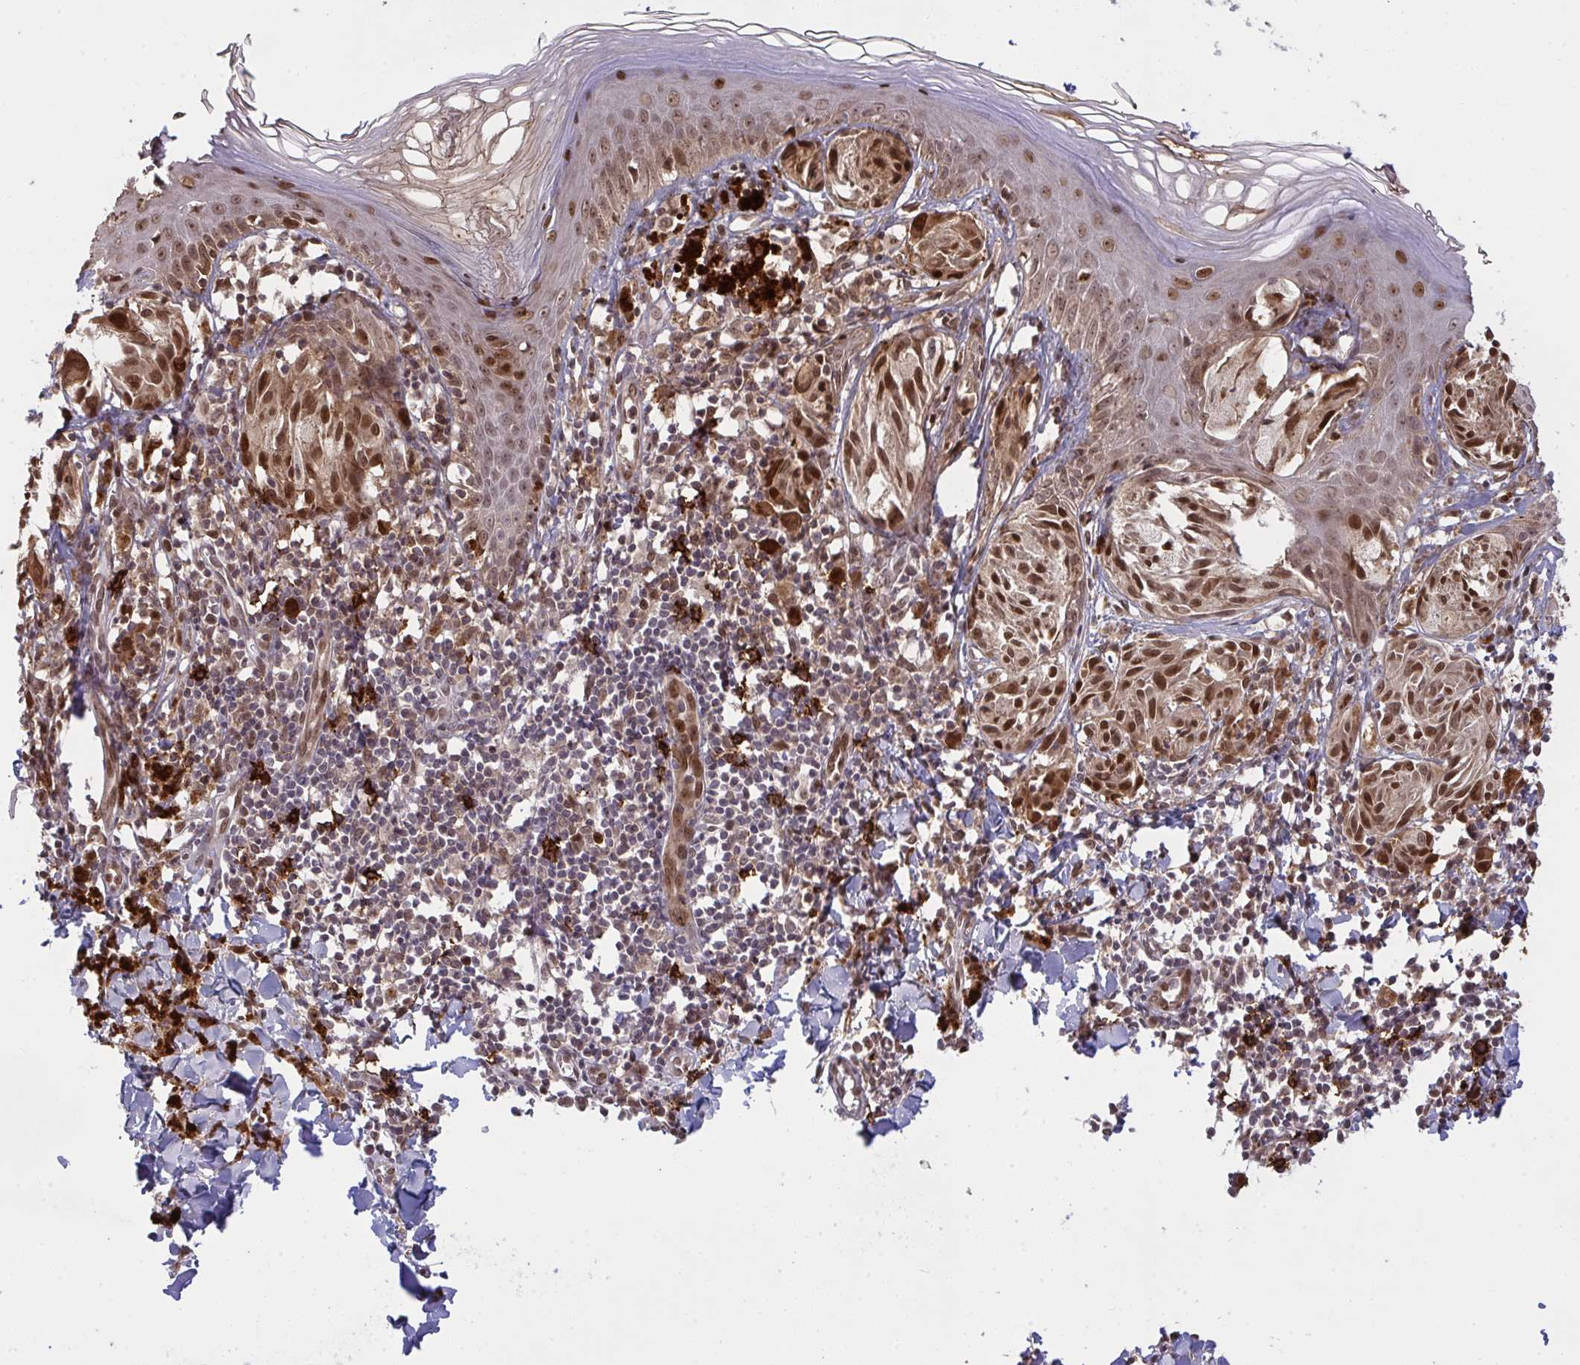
{"staining": {"intensity": "strong", "quantity": ">75%", "location": "nuclear"}, "tissue": "melanoma", "cell_type": "Tumor cells", "image_type": "cancer", "snomed": [{"axis": "morphology", "description": "Malignant melanoma, NOS"}, {"axis": "topography", "description": "Skin"}], "caption": "Malignant melanoma was stained to show a protein in brown. There is high levels of strong nuclear staining in about >75% of tumor cells.", "gene": "UXT", "patient": {"sex": "female", "age": 38}}